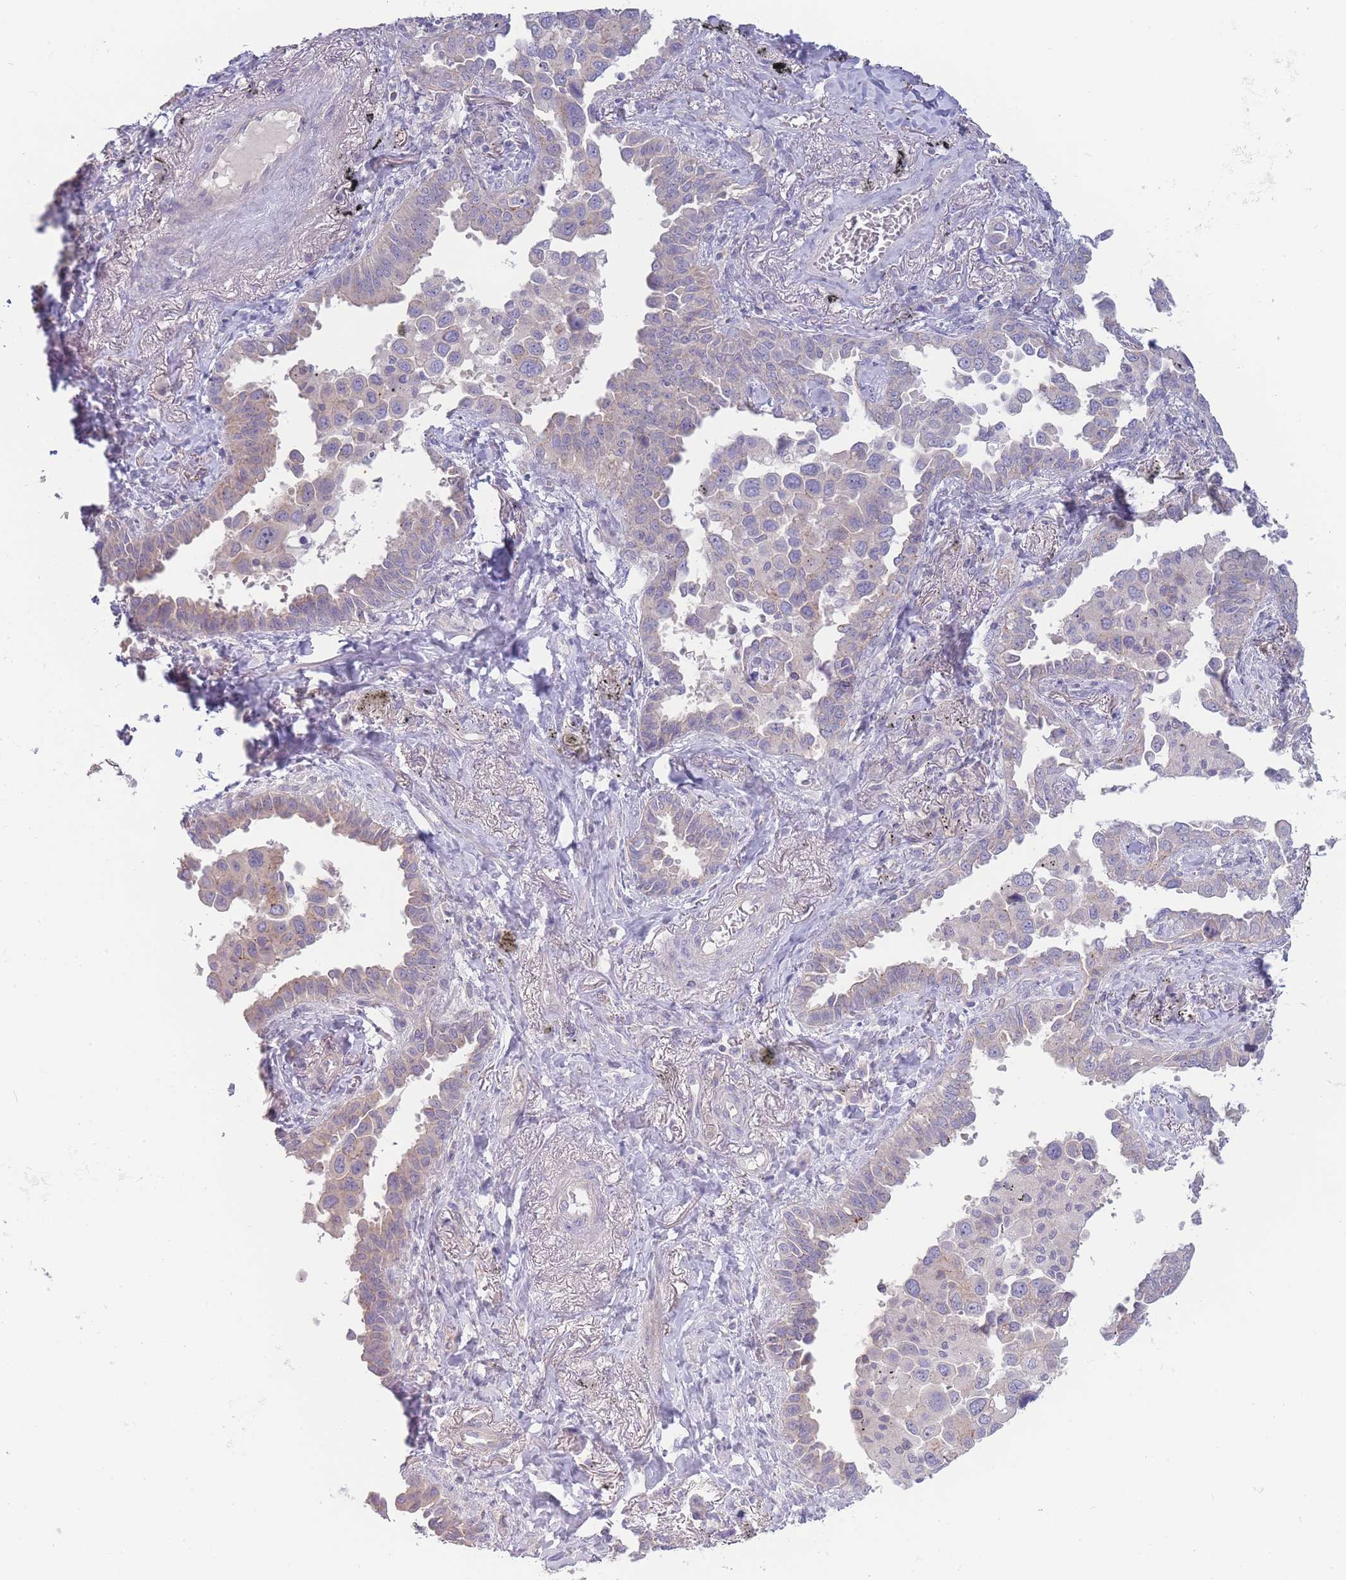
{"staining": {"intensity": "weak", "quantity": "<25%", "location": "cytoplasmic/membranous"}, "tissue": "lung cancer", "cell_type": "Tumor cells", "image_type": "cancer", "snomed": [{"axis": "morphology", "description": "Adenocarcinoma, NOS"}, {"axis": "topography", "description": "Lung"}], "caption": "DAB (3,3'-diaminobenzidine) immunohistochemical staining of human lung cancer (adenocarcinoma) exhibits no significant expression in tumor cells. The staining was performed using DAB (3,3'-diaminobenzidine) to visualize the protein expression in brown, while the nuclei were stained in blue with hematoxylin (Magnification: 20x).", "gene": "SPHKAP", "patient": {"sex": "male", "age": 67}}